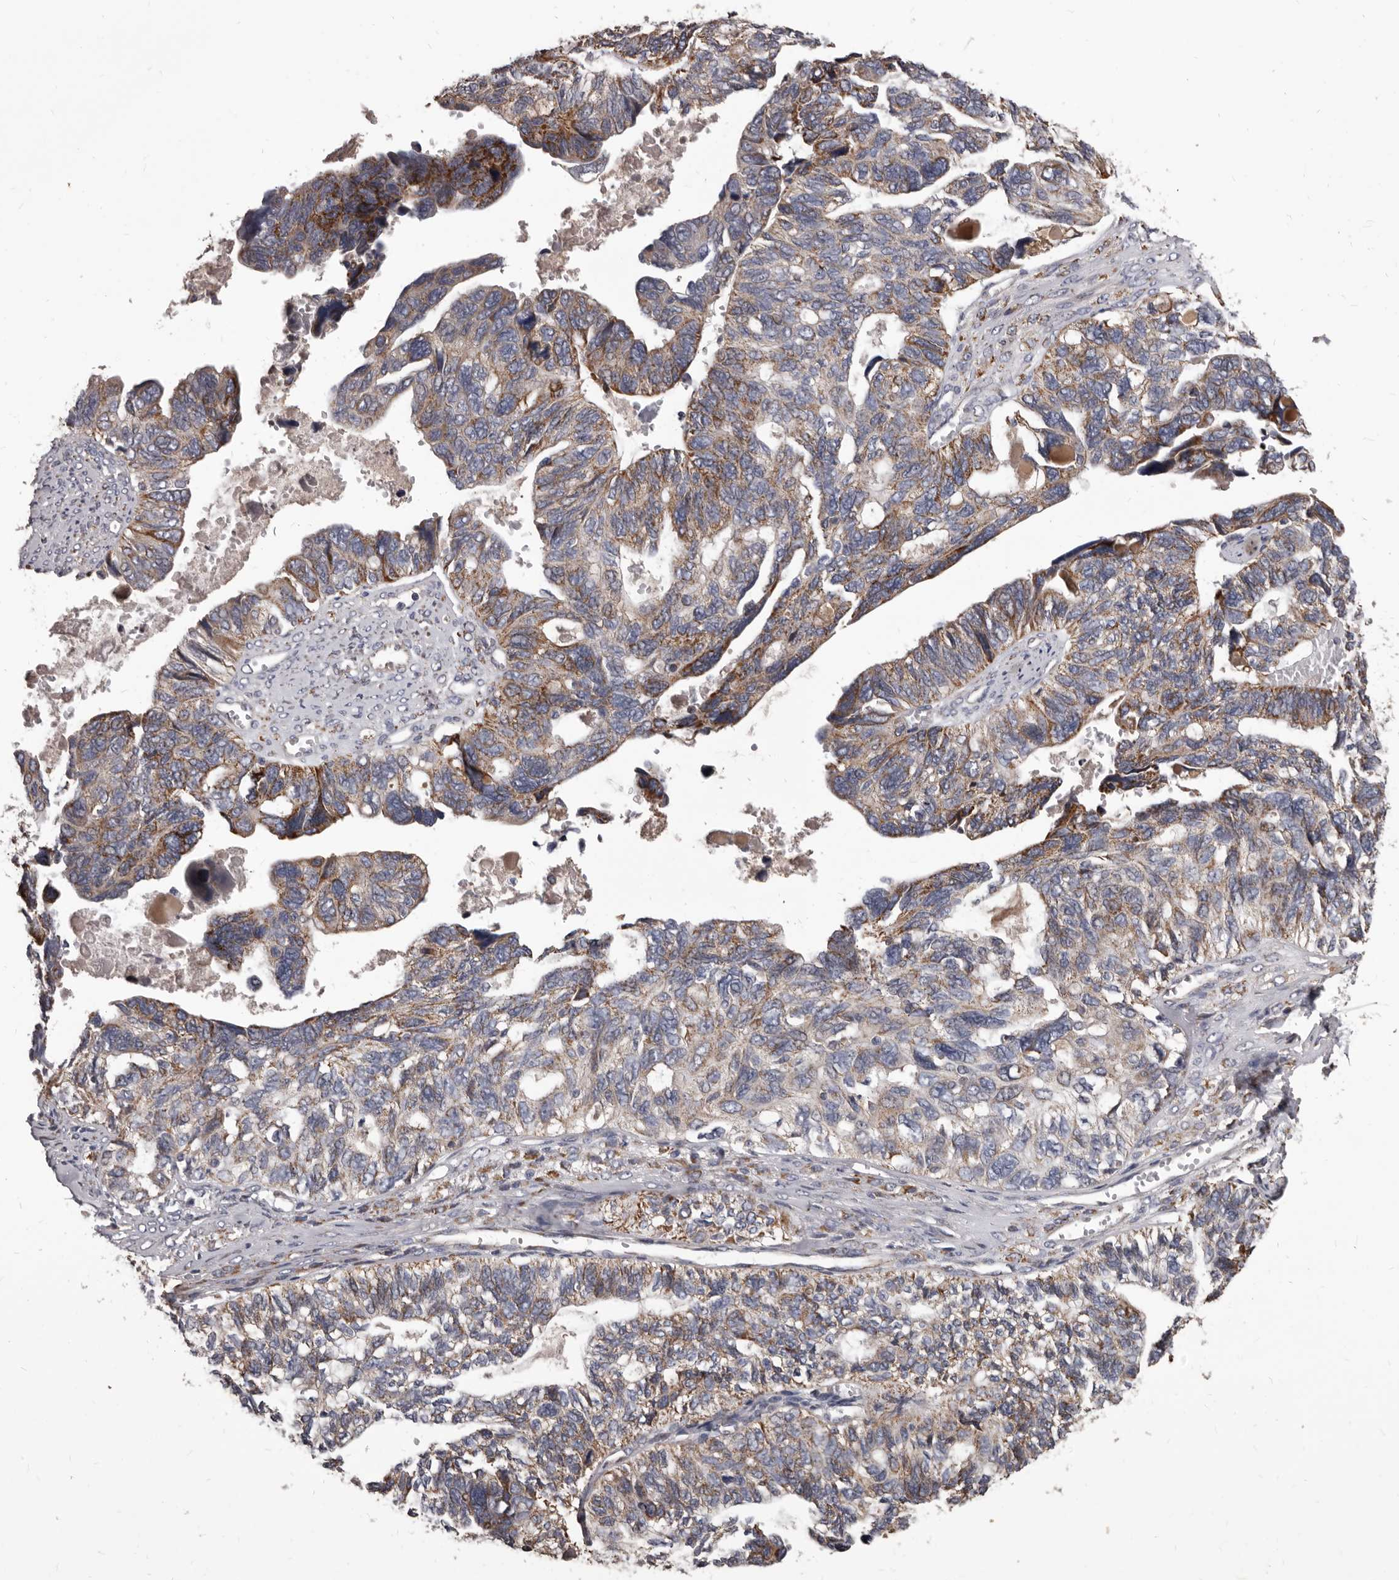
{"staining": {"intensity": "moderate", "quantity": ">75%", "location": "cytoplasmic/membranous"}, "tissue": "ovarian cancer", "cell_type": "Tumor cells", "image_type": "cancer", "snomed": [{"axis": "morphology", "description": "Cystadenocarcinoma, serous, NOS"}, {"axis": "topography", "description": "Ovary"}], "caption": "There is medium levels of moderate cytoplasmic/membranous positivity in tumor cells of ovarian cancer, as demonstrated by immunohistochemical staining (brown color).", "gene": "ALDH5A1", "patient": {"sex": "female", "age": 79}}